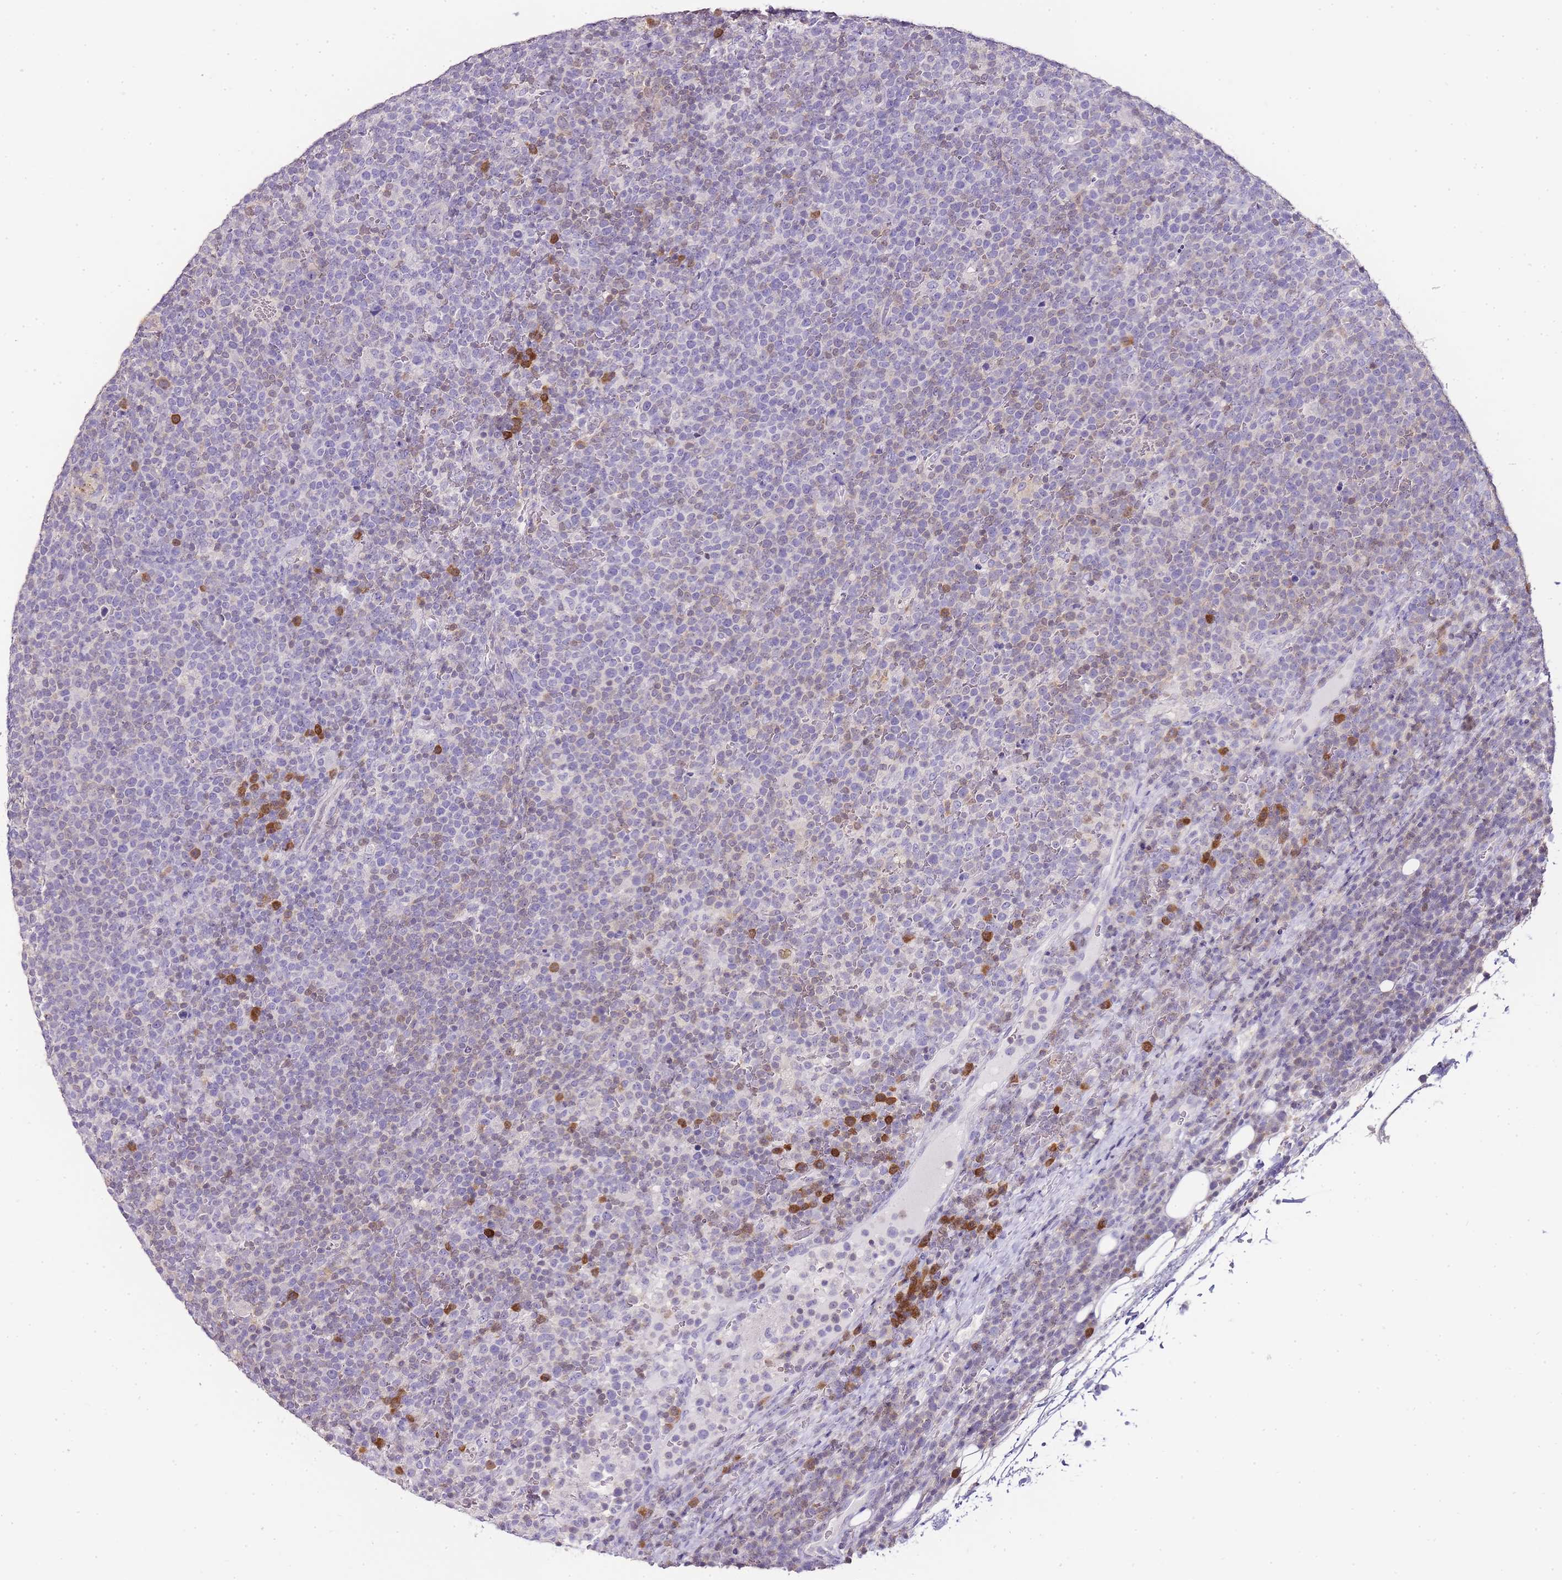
{"staining": {"intensity": "negative", "quantity": "none", "location": "none"}, "tissue": "lymphoma", "cell_type": "Tumor cells", "image_type": "cancer", "snomed": [{"axis": "morphology", "description": "Malignant lymphoma, non-Hodgkin's type, High grade"}, {"axis": "topography", "description": "Lymph node"}], "caption": "Immunohistochemistry (IHC) histopathology image of lymphoma stained for a protein (brown), which displays no staining in tumor cells. (Immunohistochemistry (IHC), brightfield microscopy, high magnification).", "gene": "ZBP1", "patient": {"sex": "male", "age": 61}}